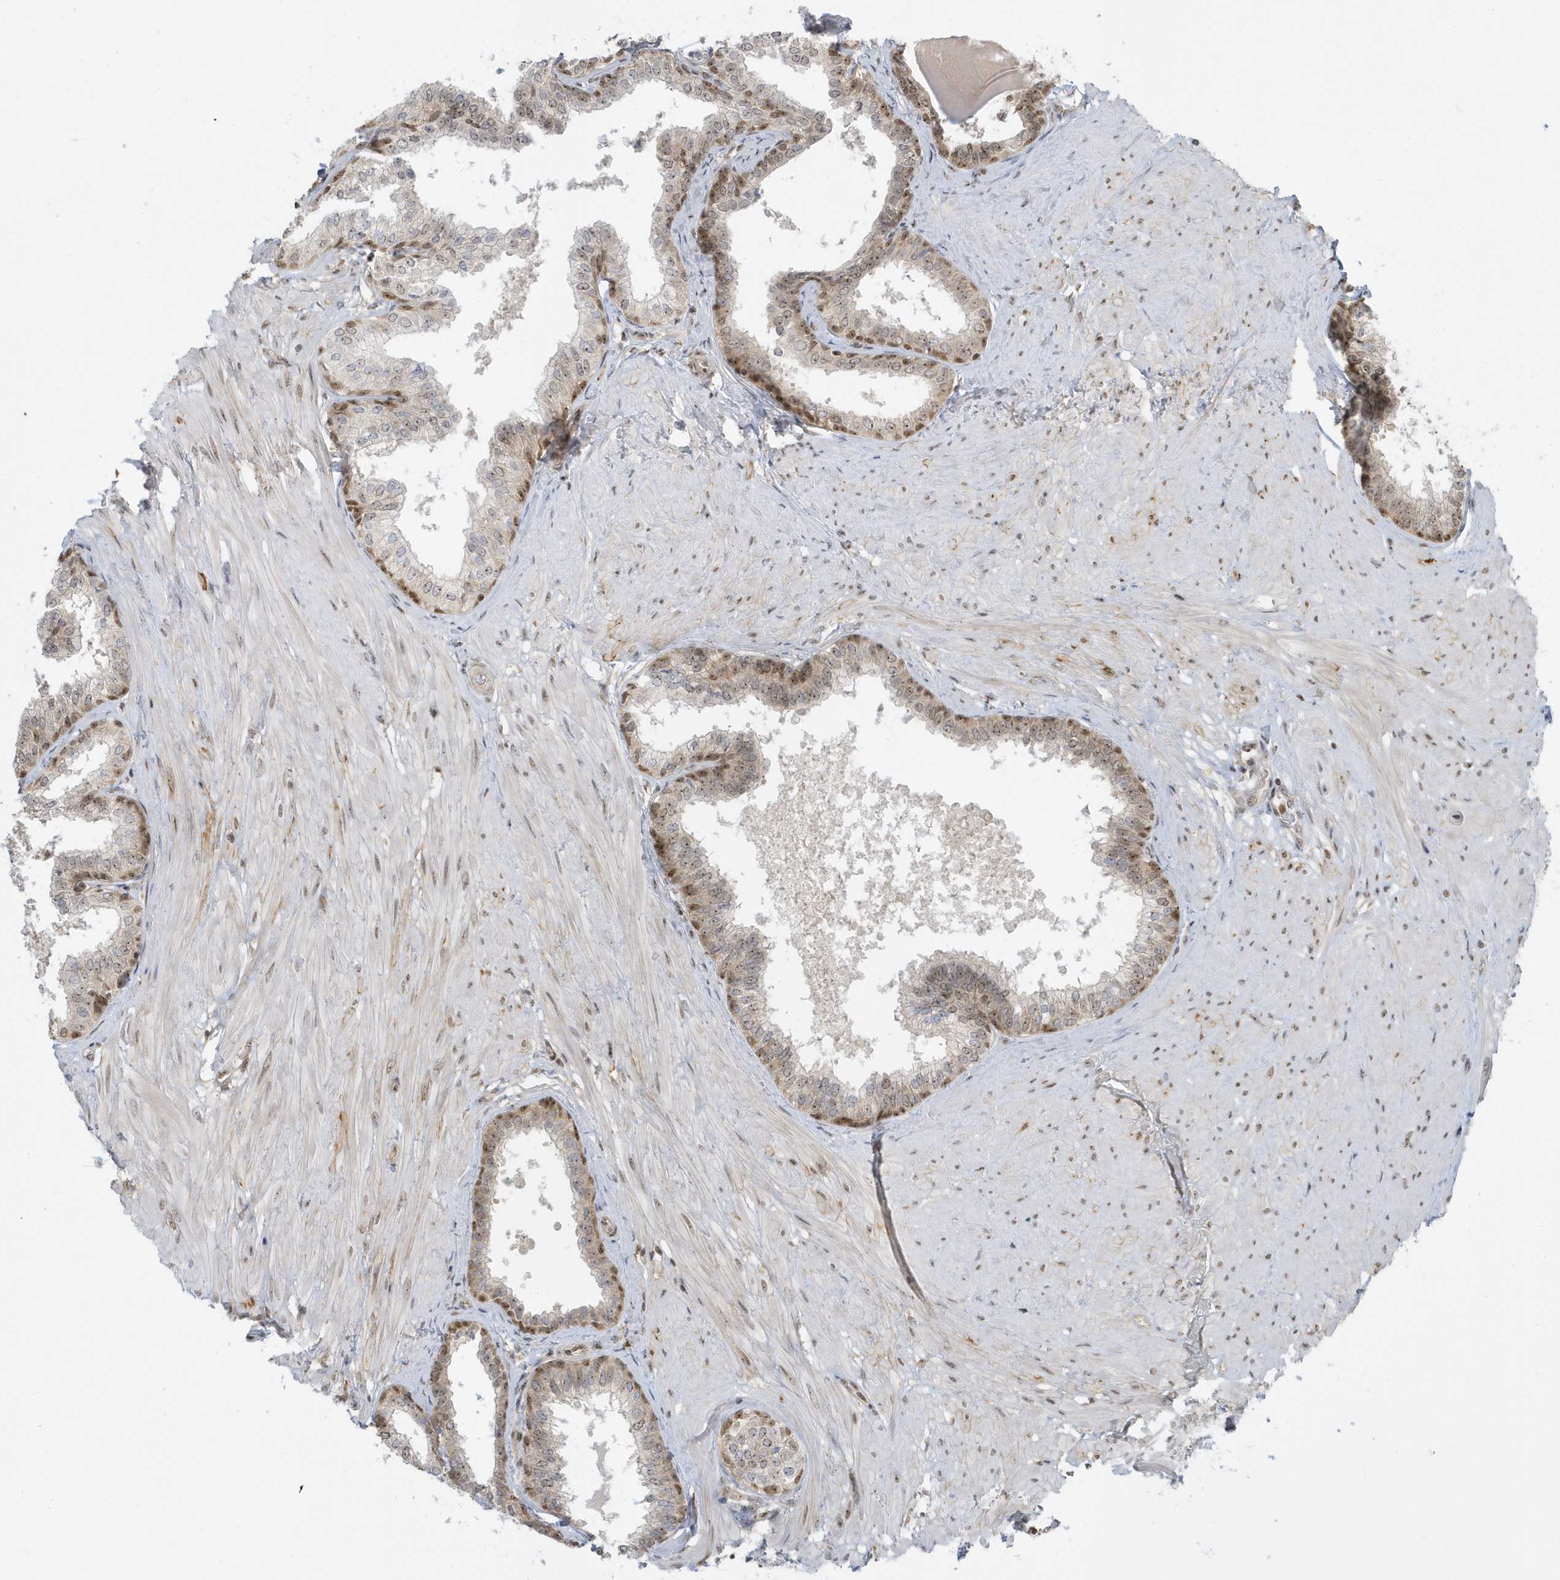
{"staining": {"intensity": "moderate", "quantity": "25%-75%", "location": "nuclear"}, "tissue": "prostate", "cell_type": "Glandular cells", "image_type": "normal", "snomed": [{"axis": "morphology", "description": "Normal tissue, NOS"}, {"axis": "topography", "description": "Prostate"}], "caption": "The immunohistochemical stain highlights moderate nuclear expression in glandular cells of benign prostate.", "gene": "ZNF740", "patient": {"sex": "male", "age": 48}}